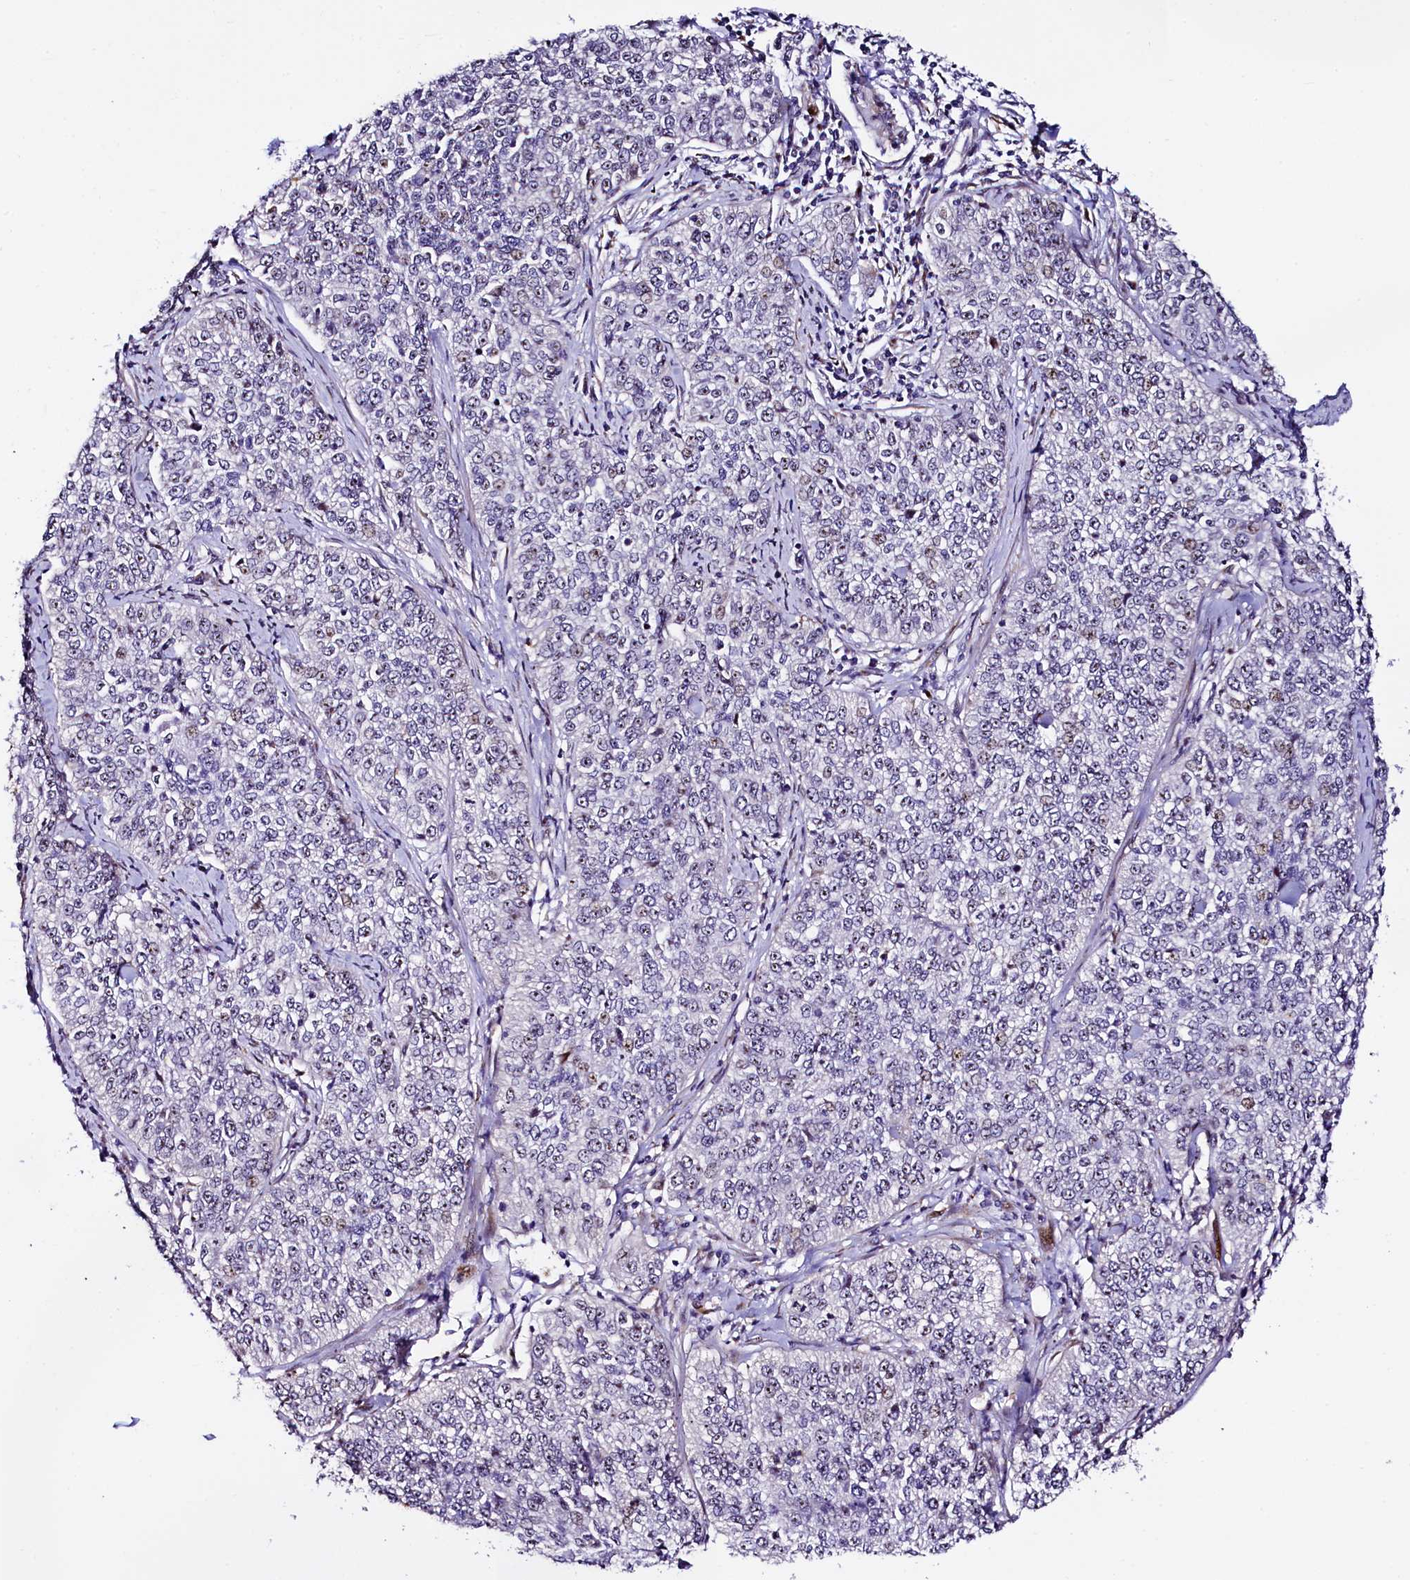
{"staining": {"intensity": "negative", "quantity": "none", "location": "none"}, "tissue": "cervical cancer", "cell_type": "Tumor cells", "image_type": "cancer", "snomed": [{"axis": "morphology", "description": "Squamous cell carcinoma, NOS"}, {"axis": "topography", "description": "Cervix"}], "caption": "Immunohistochemistry (IHC) photomicrograph of neoplastic tissue: human cervical squamous cell carcinoma stained with DAB (3,3'-diaminobenzidine) shows no significant protein staining in tumor cells.", "gene": "TRMT112", "patient": {"sex": "female", "age": 35}}